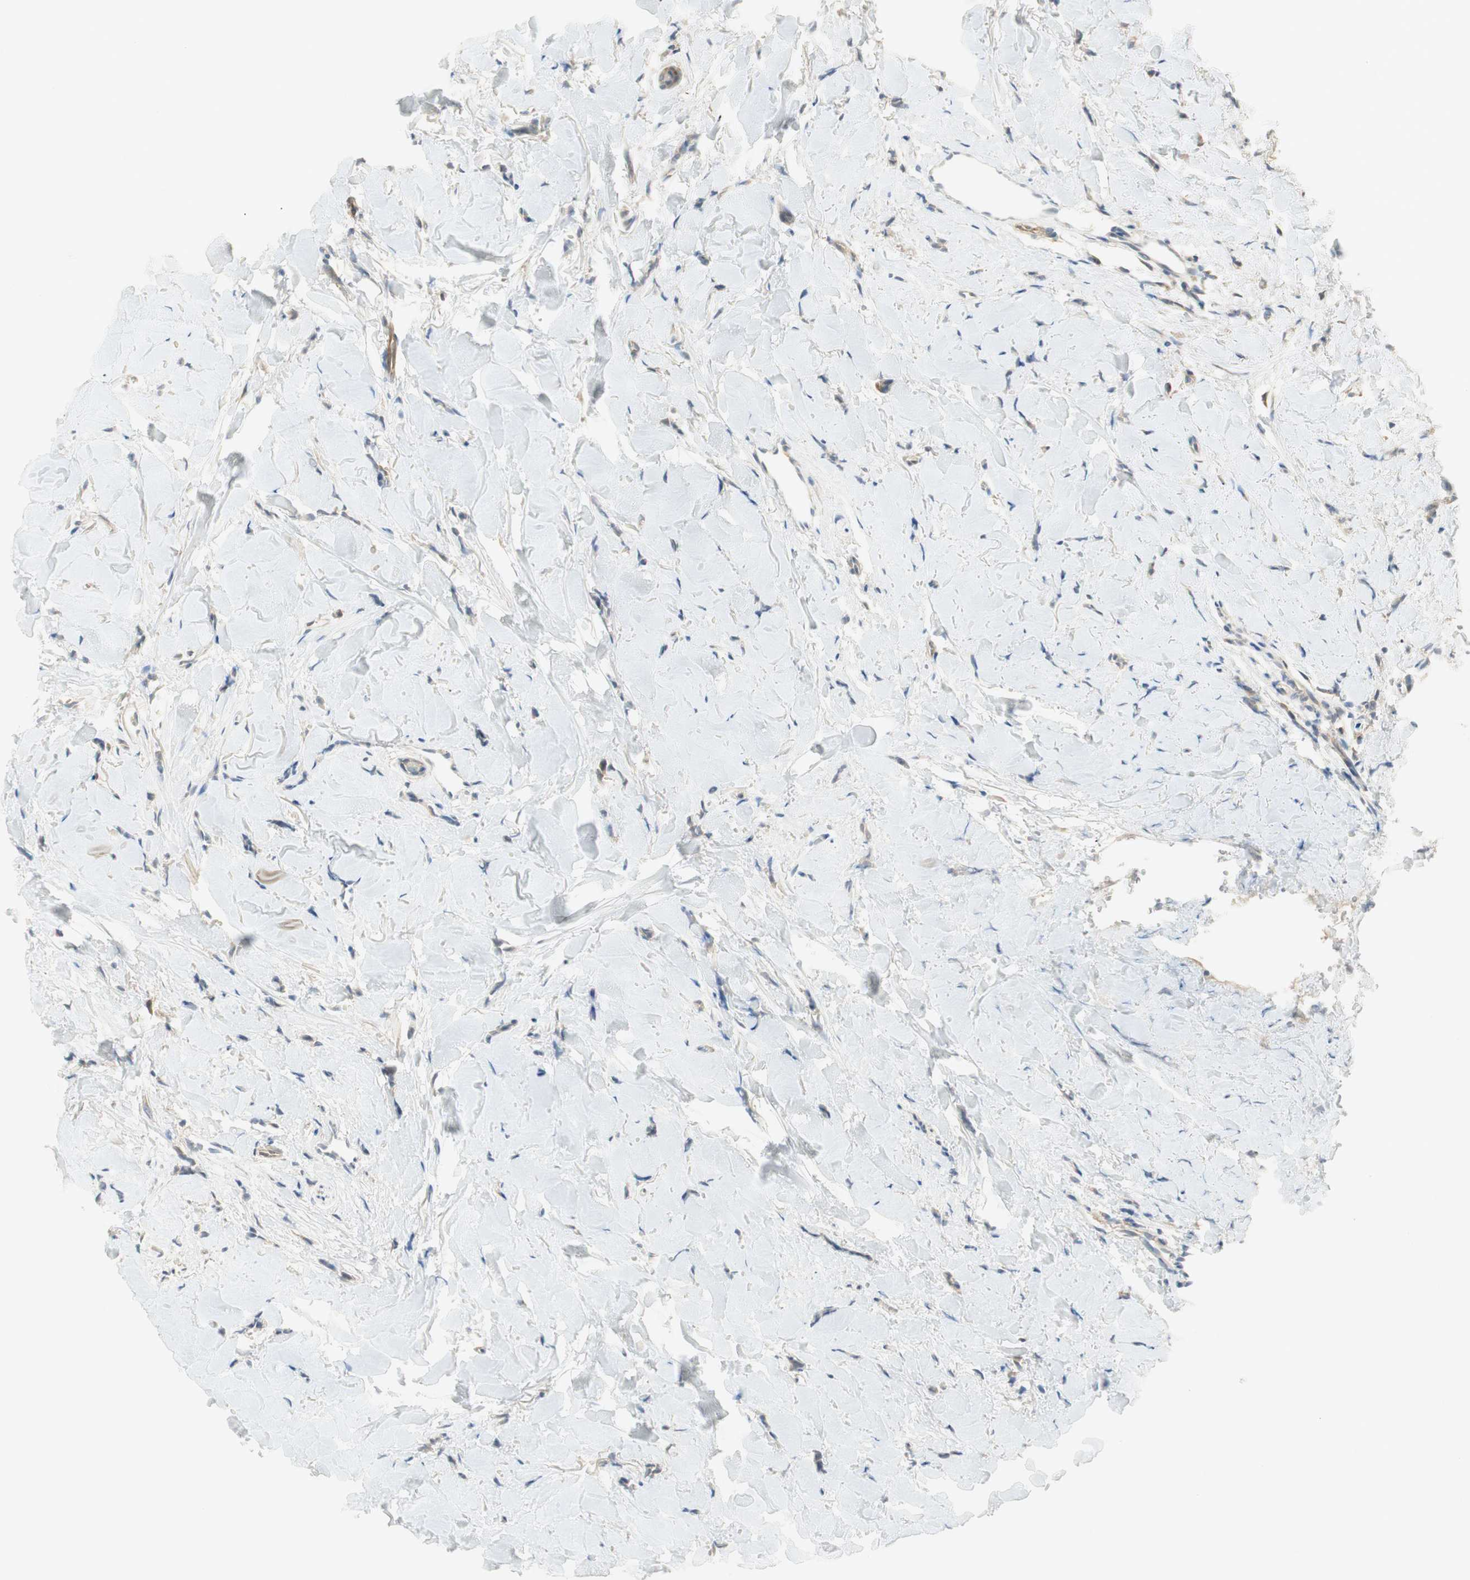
{"staining": {"intensity": "negative", "quantity": "none", "location": "none"}, "tissue": "breast cancer", "cell_type": "Tumor cells", "image_type": "cancer", "snomed": [{"axis": "morphology", "description": "Lobular carcinoma"}, {"axis": "topography", "description": "Skin"}, {"axis": "topography", "description": "Breast"}], "caption": "Breast cancer (lobular carcinoma) was stained to show a protein in brown. There is no significant expression in tumor cells. Brightfield microscopy of IHC stained with DAB (3,3'-diaminobenzidine) (brown) and hematoxylin (blue), captured at high magnification.", "gene": "STON1-GTF2A1L", "patient": {"sex": "female", "age": 46}}